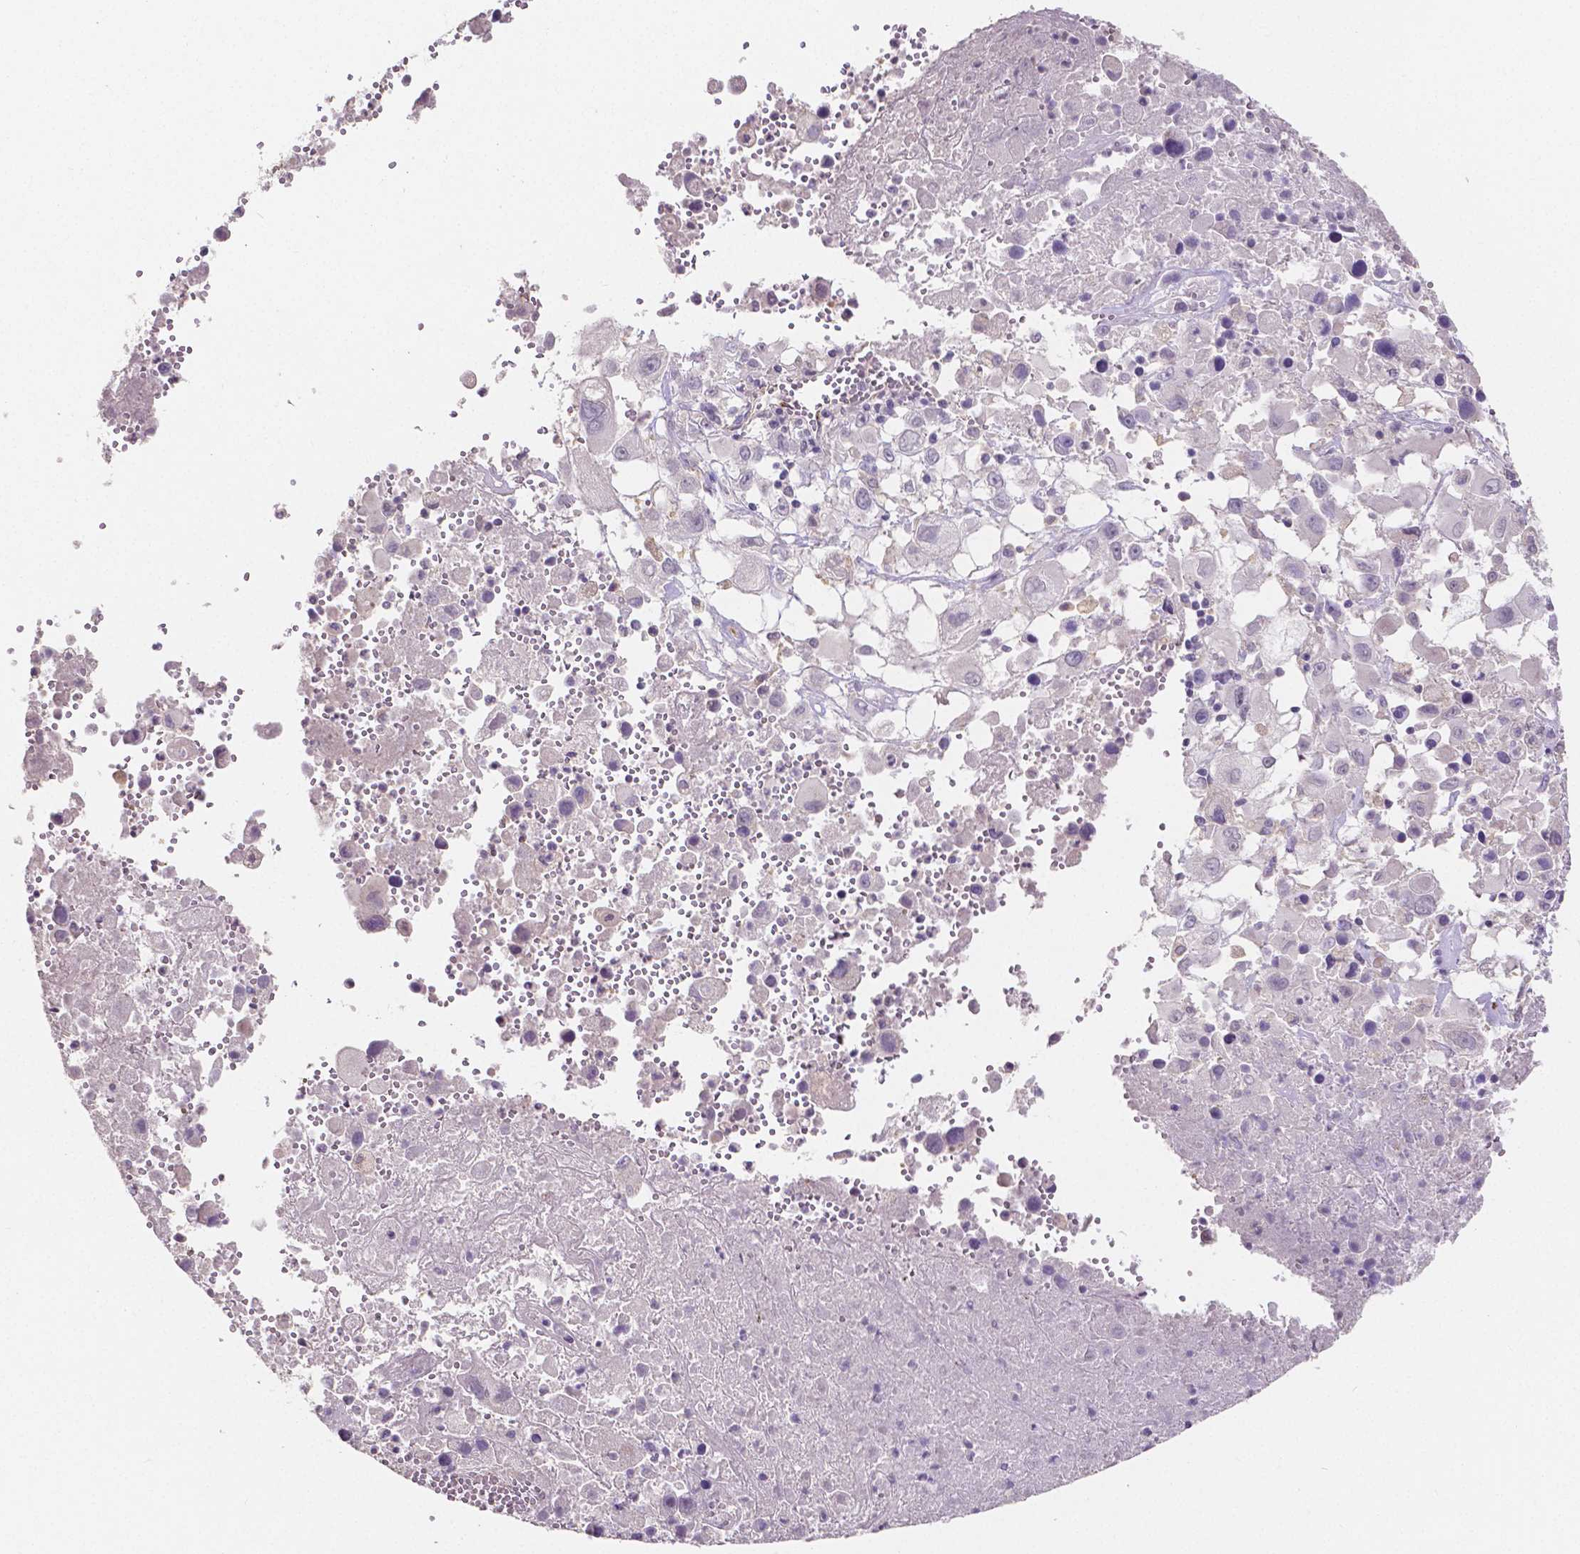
{"staining": {"intensity": "negative", "quantity": "none", "location": "none"}, "tissue": "melanoma", "cell_type": "Tumor cells", "image_type": "cancer", "snomed": [{"axis": "morphology", "description": "Malignant melanoma, Metastatic site"}, {"axis": "topography", "description": "Soft tissue"}], "caption": "This is an immunohistochemistry image of human melanoma. There is no staining in tumor cells.", "gene": "ELAVL2", "patient": {"sex": "male", "age": 50}}